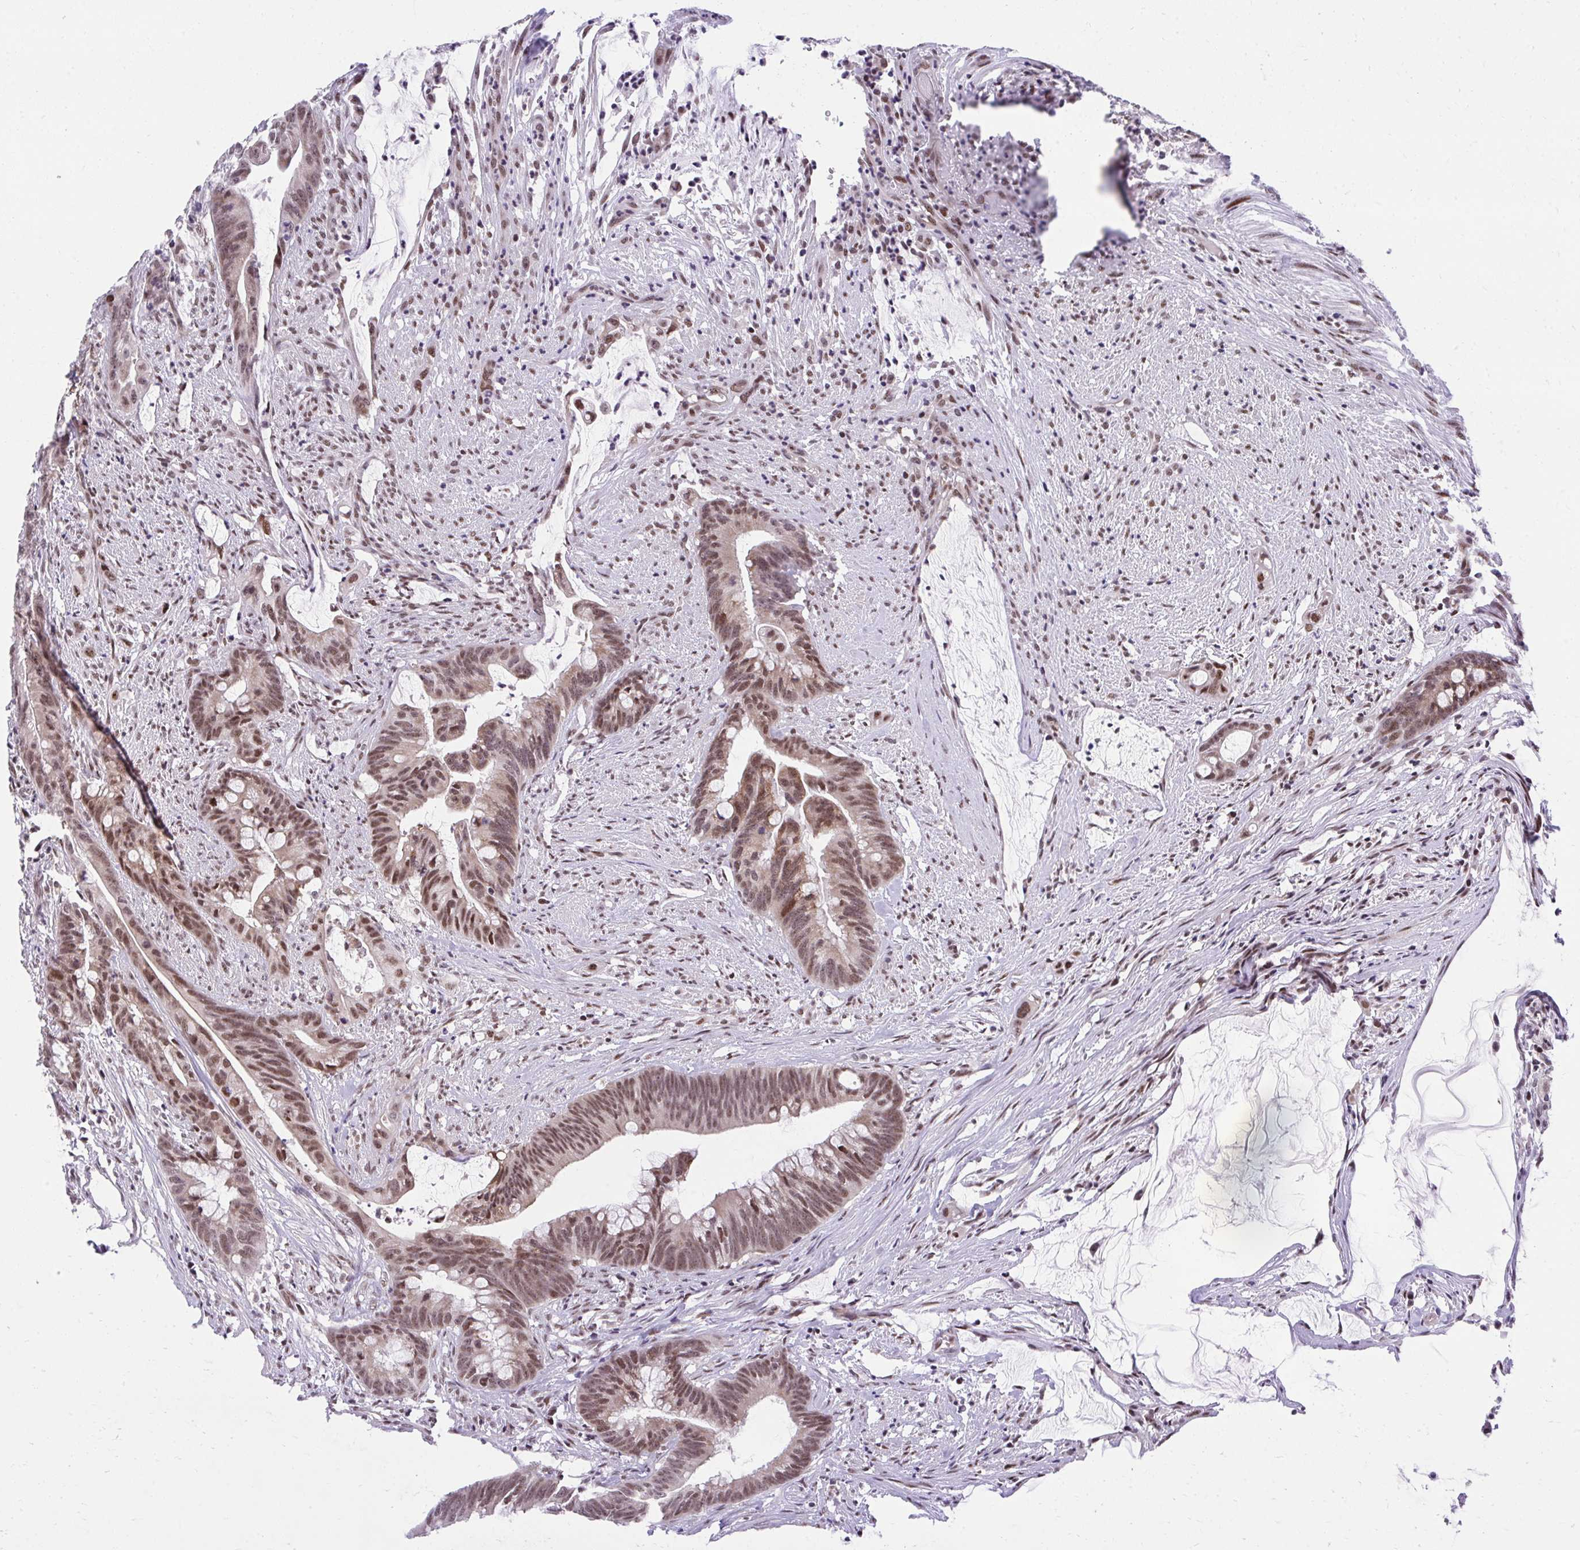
{"staining": {"intensity": "moderate", "quantity": ">75%", "location": "nuclear"}, "tissue": "colorectal cancer", "cell_type": "Tumor cells", "image_type": "cancer", "snomed": [{"axis": "morphology", "description": "Adenocarcinoma, NOS"}, {"axis": "topography", "description": "Colon"}], "caption": "This photomicrograph shows immunohistochemistry staining of colorectal cancer, with medium moderate nuclear positivity in about >75% of tumor cells.", "gene": "HOXA4", "patient": {"sex": "male", "age": 62}}